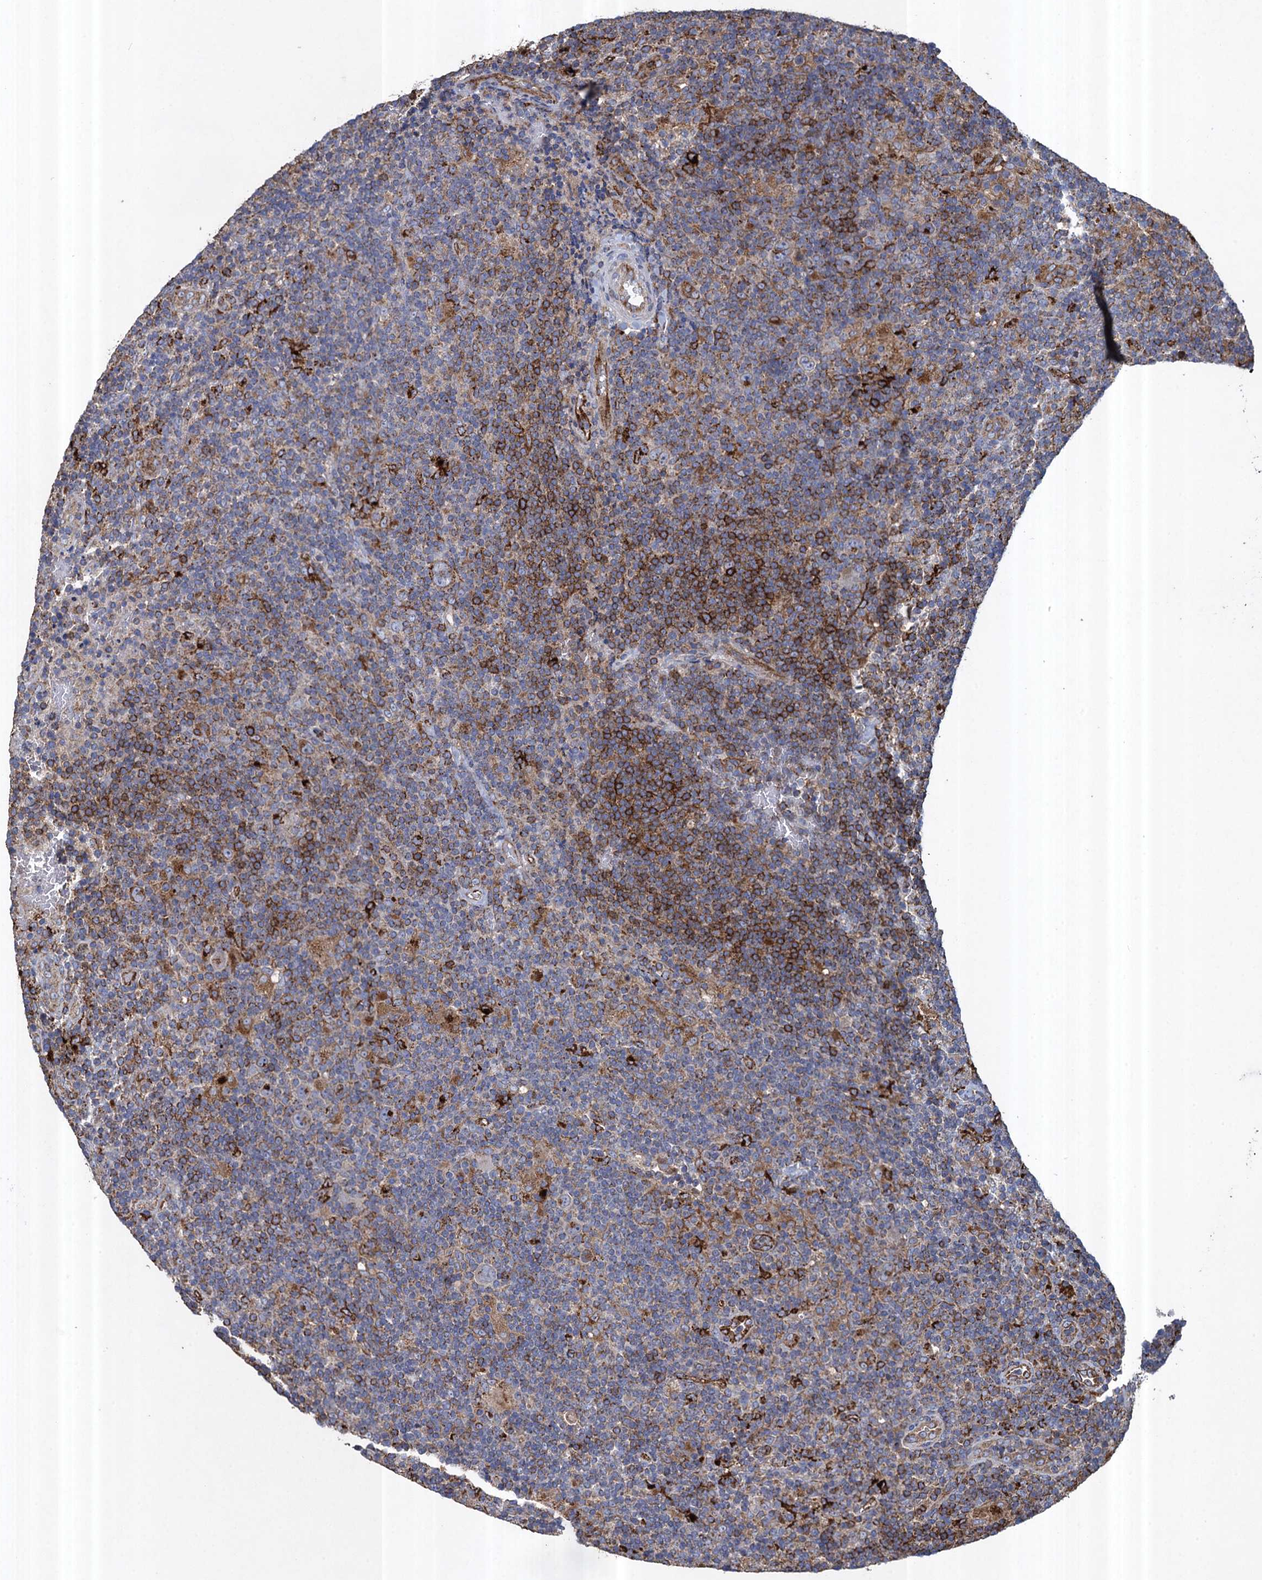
{"staining": {"intensity": "moderate", "quantity": "<25%", "location": "cytoplasmic/membranous"}, "tissue": "lymphoma", "cell_type": "Tumor cells", "image_type": "cancer", "snomed": [{"axis": "morphology", "description": "Hodgkin's disease, NOS"}, {"axis": "topography", "description": "Lymph node"}], "caption": "Lymphoma stained with a brown dye exhibits moderate cytoplasmic/membranous positive expression in approximately <25% of tumor cells.", "gene": "TXNDC11", "patient": {"sex": "female", "age": 57}}